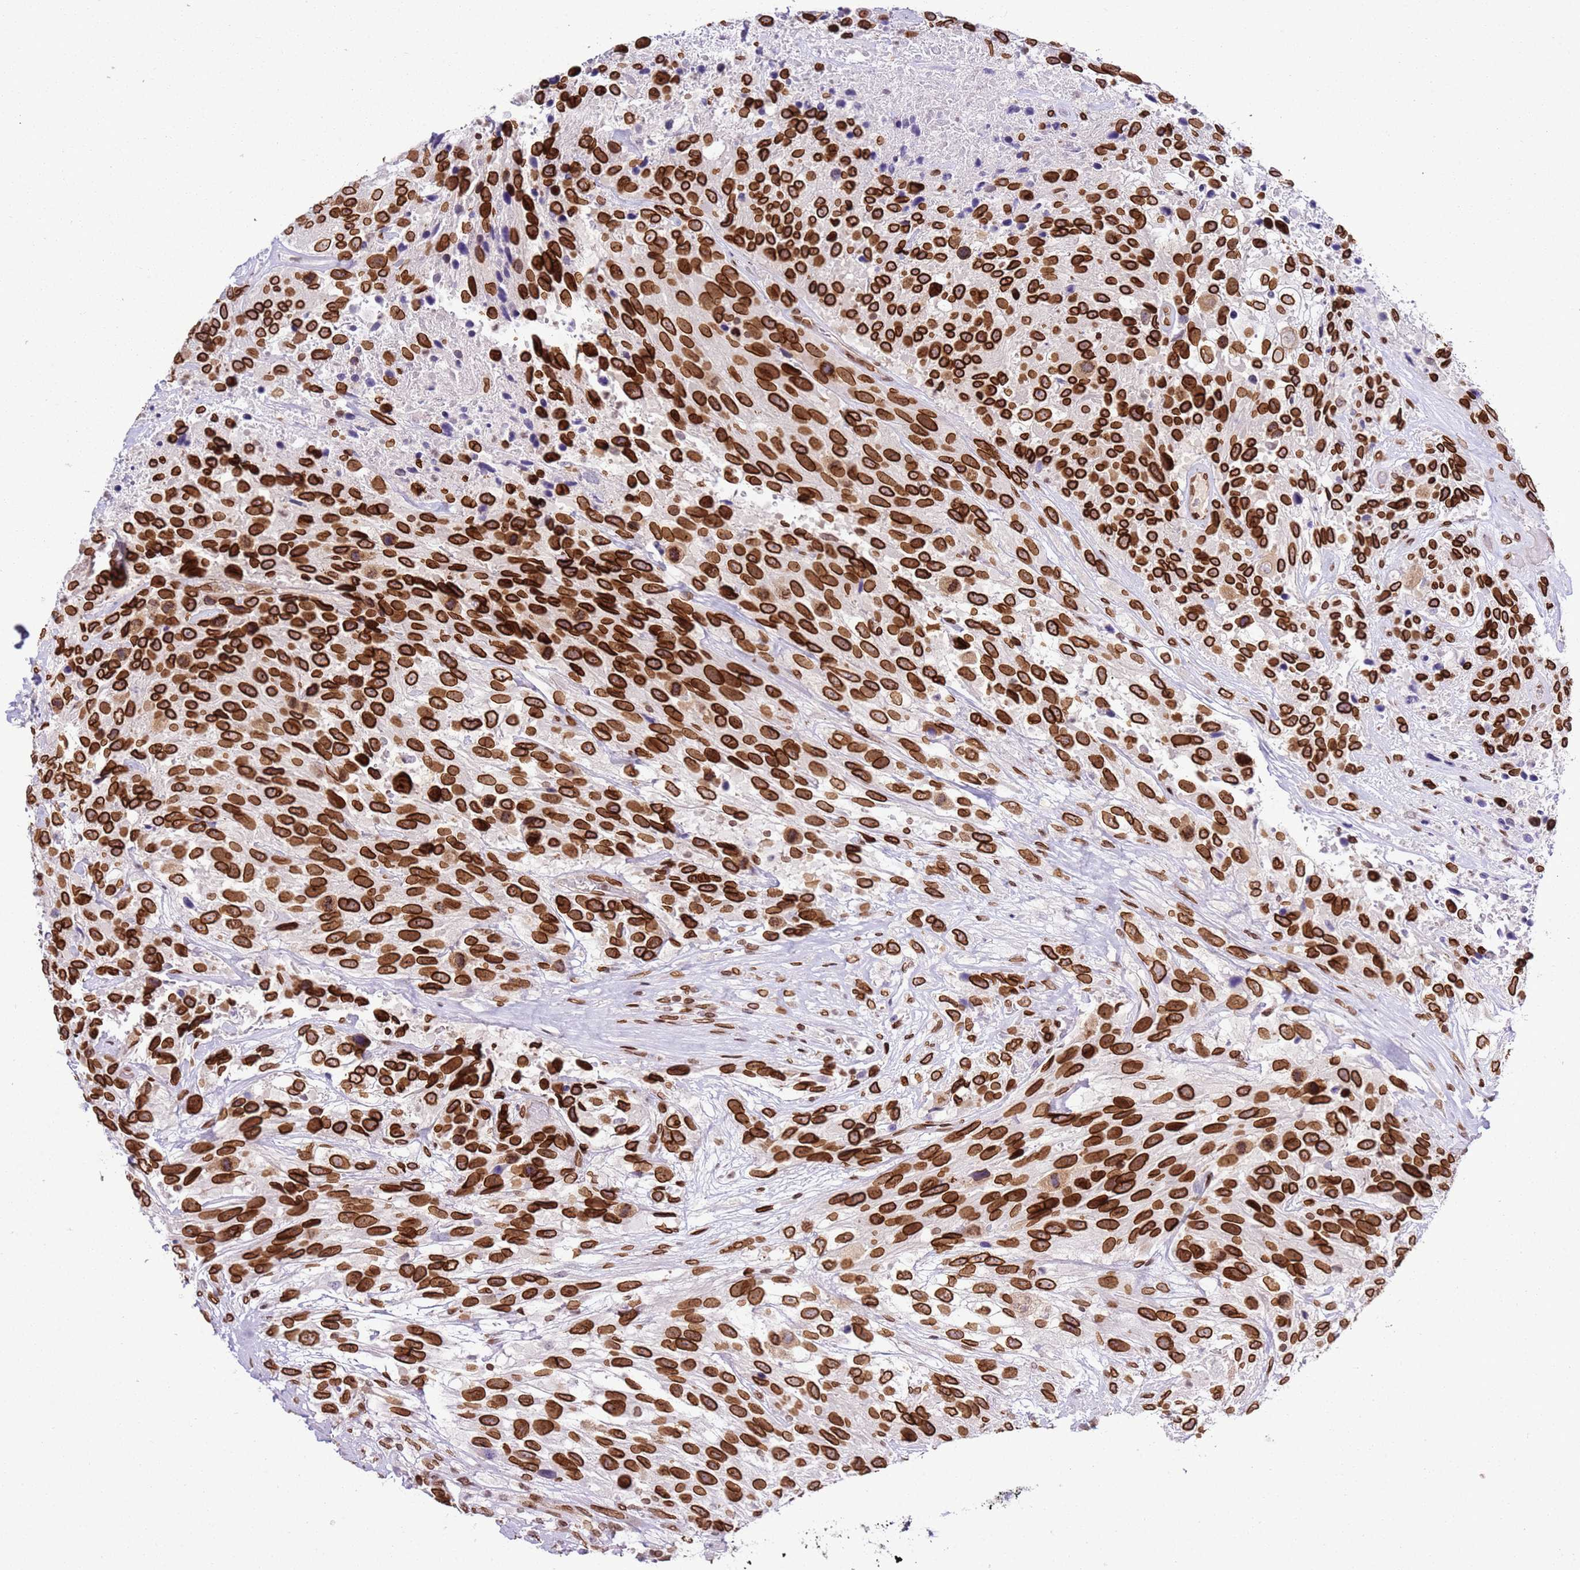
{"staining": {"intensity": "strong", "quantity": ">75%", "location": "cytoplasmic/membranous,nuclear"}, "tissue": "urothelial cancer", "cell_type": "Tumor cells", "image_type": "cancer", "snomed": [{"axis": "morphology", "description": "Urothelial carcinoma, High grade"}, {"axis": "topography", "description": "Urinary bladder"}], "caption": "Immunohistochemistry photomicrograph of neoplastic tissue: urothelial cancer stained using IHC reveals high levels of strong protein expression localized specifically in the cytoplasmic/membranous and nuclear of tumor cells, appearing as a cytoplasmic/membranous and nuclear brown color.", "gene": "POU6F1", "patient": {"sex": "female", "age": 70}}